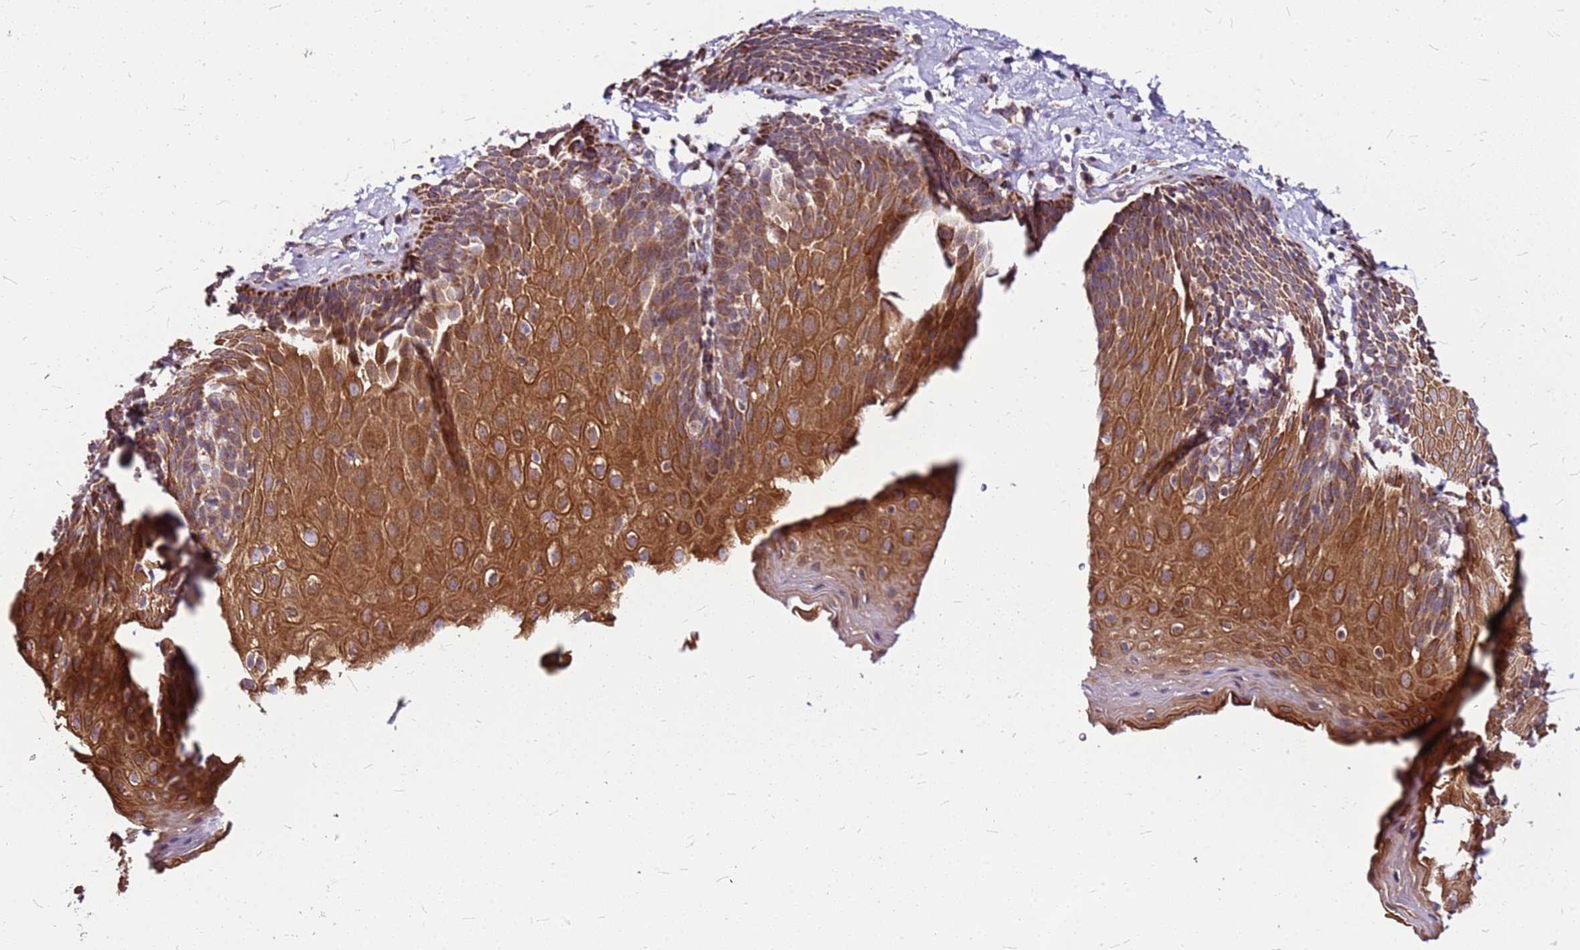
{"staining": {"intensity": "strong", "quantity": ">75%", "location": "cytoplasmic/membranous"}, "tissue": "esophagus", "cell_type": "Squamous epithelial cells", "image_type": "normal", "snomed": [{"axis": "morphology", "description": "Normal tissue, NOS"}, {"axis": "topography", "description": "Esophagus"}], "caption": "This micrograph exhibits immunohistochemistry (IHC) staining of unremarkable esophagus, with high strong cytoplasmic/membranous staining in about >75% of squamous epithelial cells.", "gene": "OR51T1", "patient": {"sex": "female", "age": 61}}